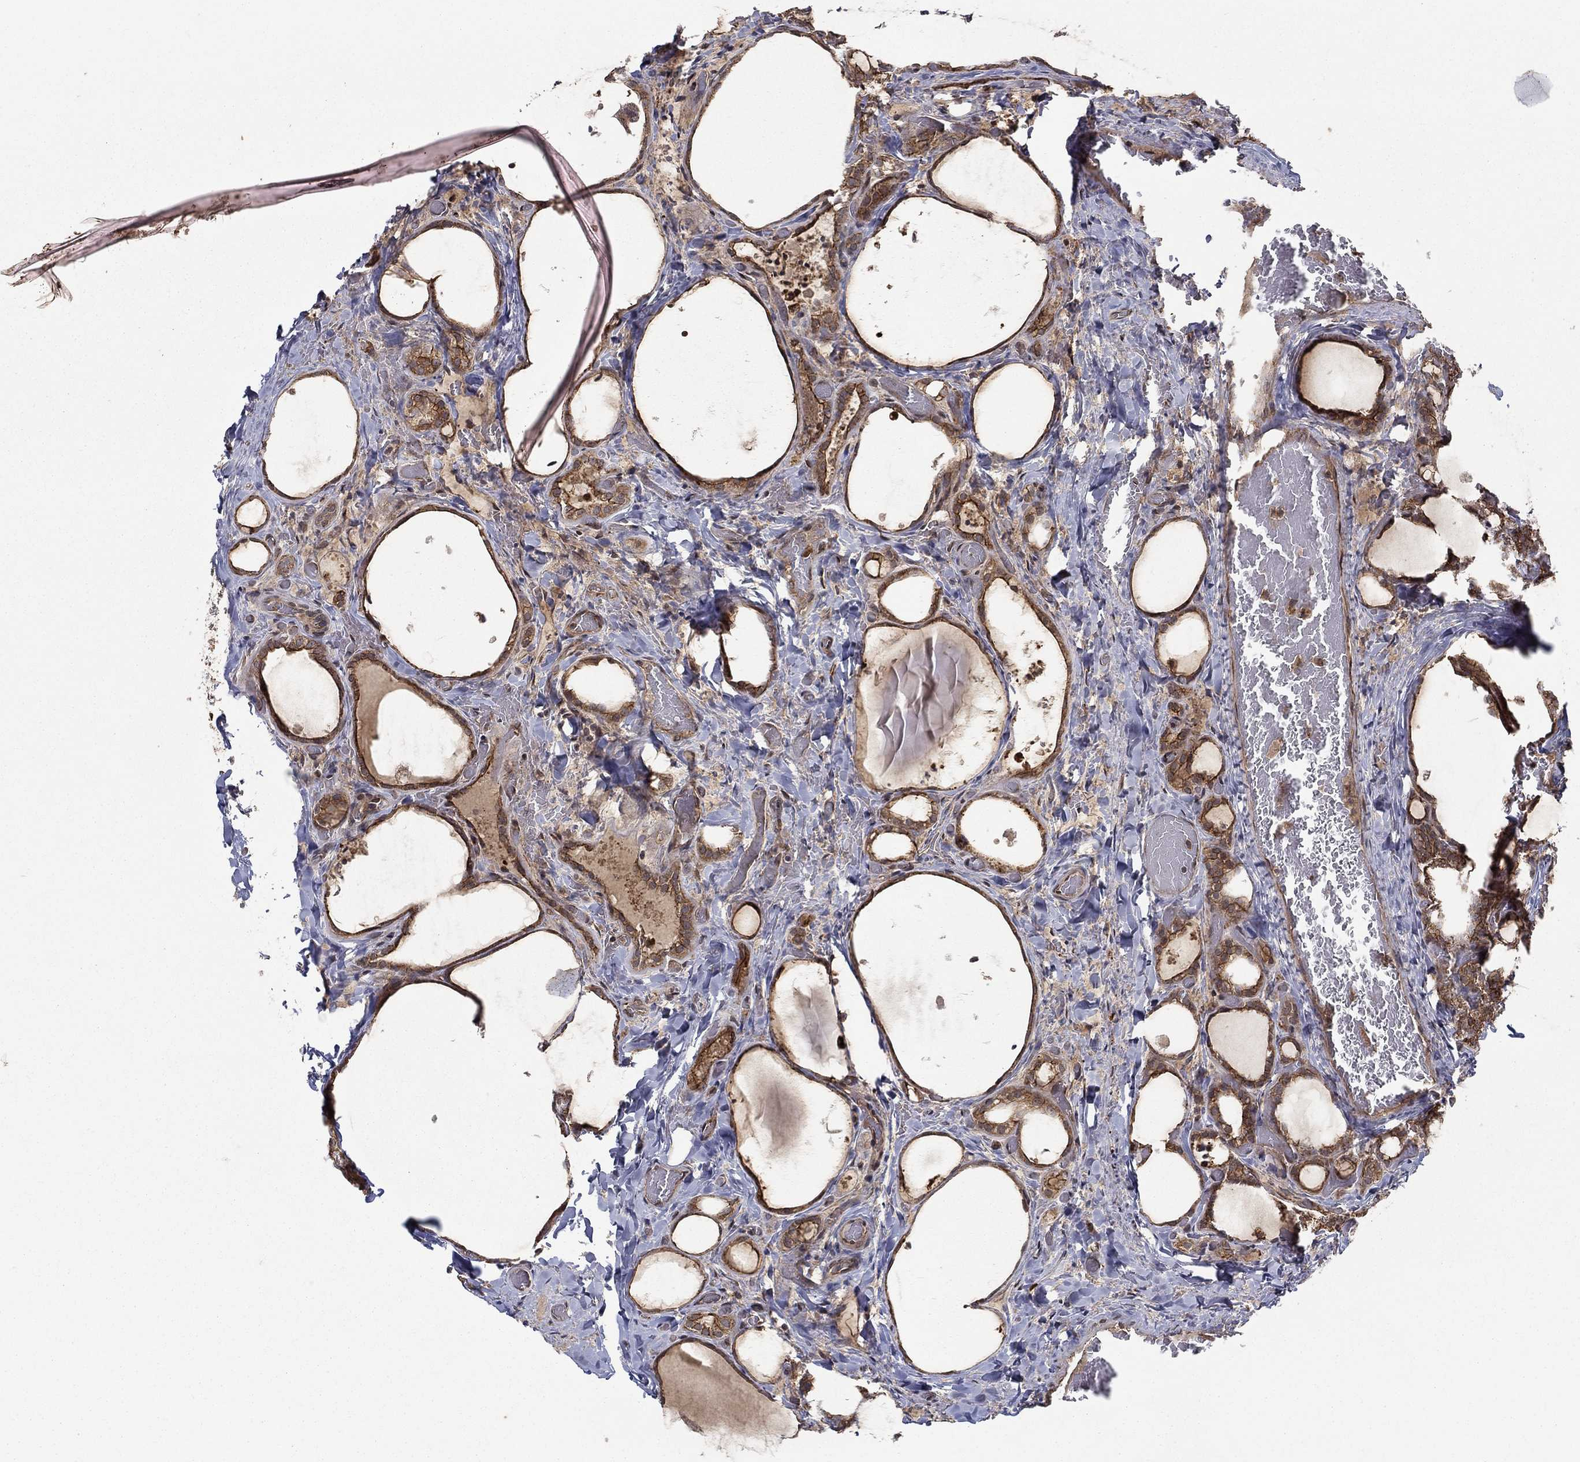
{"staining": {"intensity": "strong", "quantity": ">75%", "location": "cytoplasmic/membranous"}, "tissue": "thyroid cancer", "cell_type": "Tumor cells", "image_type": "cancer", "snomed": [{"axis": "morphology", "description": "Papillary adenocarcinoma, NOS"}, {"axis": "topography", "description": "Thyroid gland"}], "caption": "Immunohistochemistry (IHC) micrograph of human thyroid cancer stained for a protein (brown), which reveals high levels of strong cytoplasmic/membranous positivity in about >75% of tumor cells.", "gene": "UACA", "patient": {"sex": "female", "age": 39}}